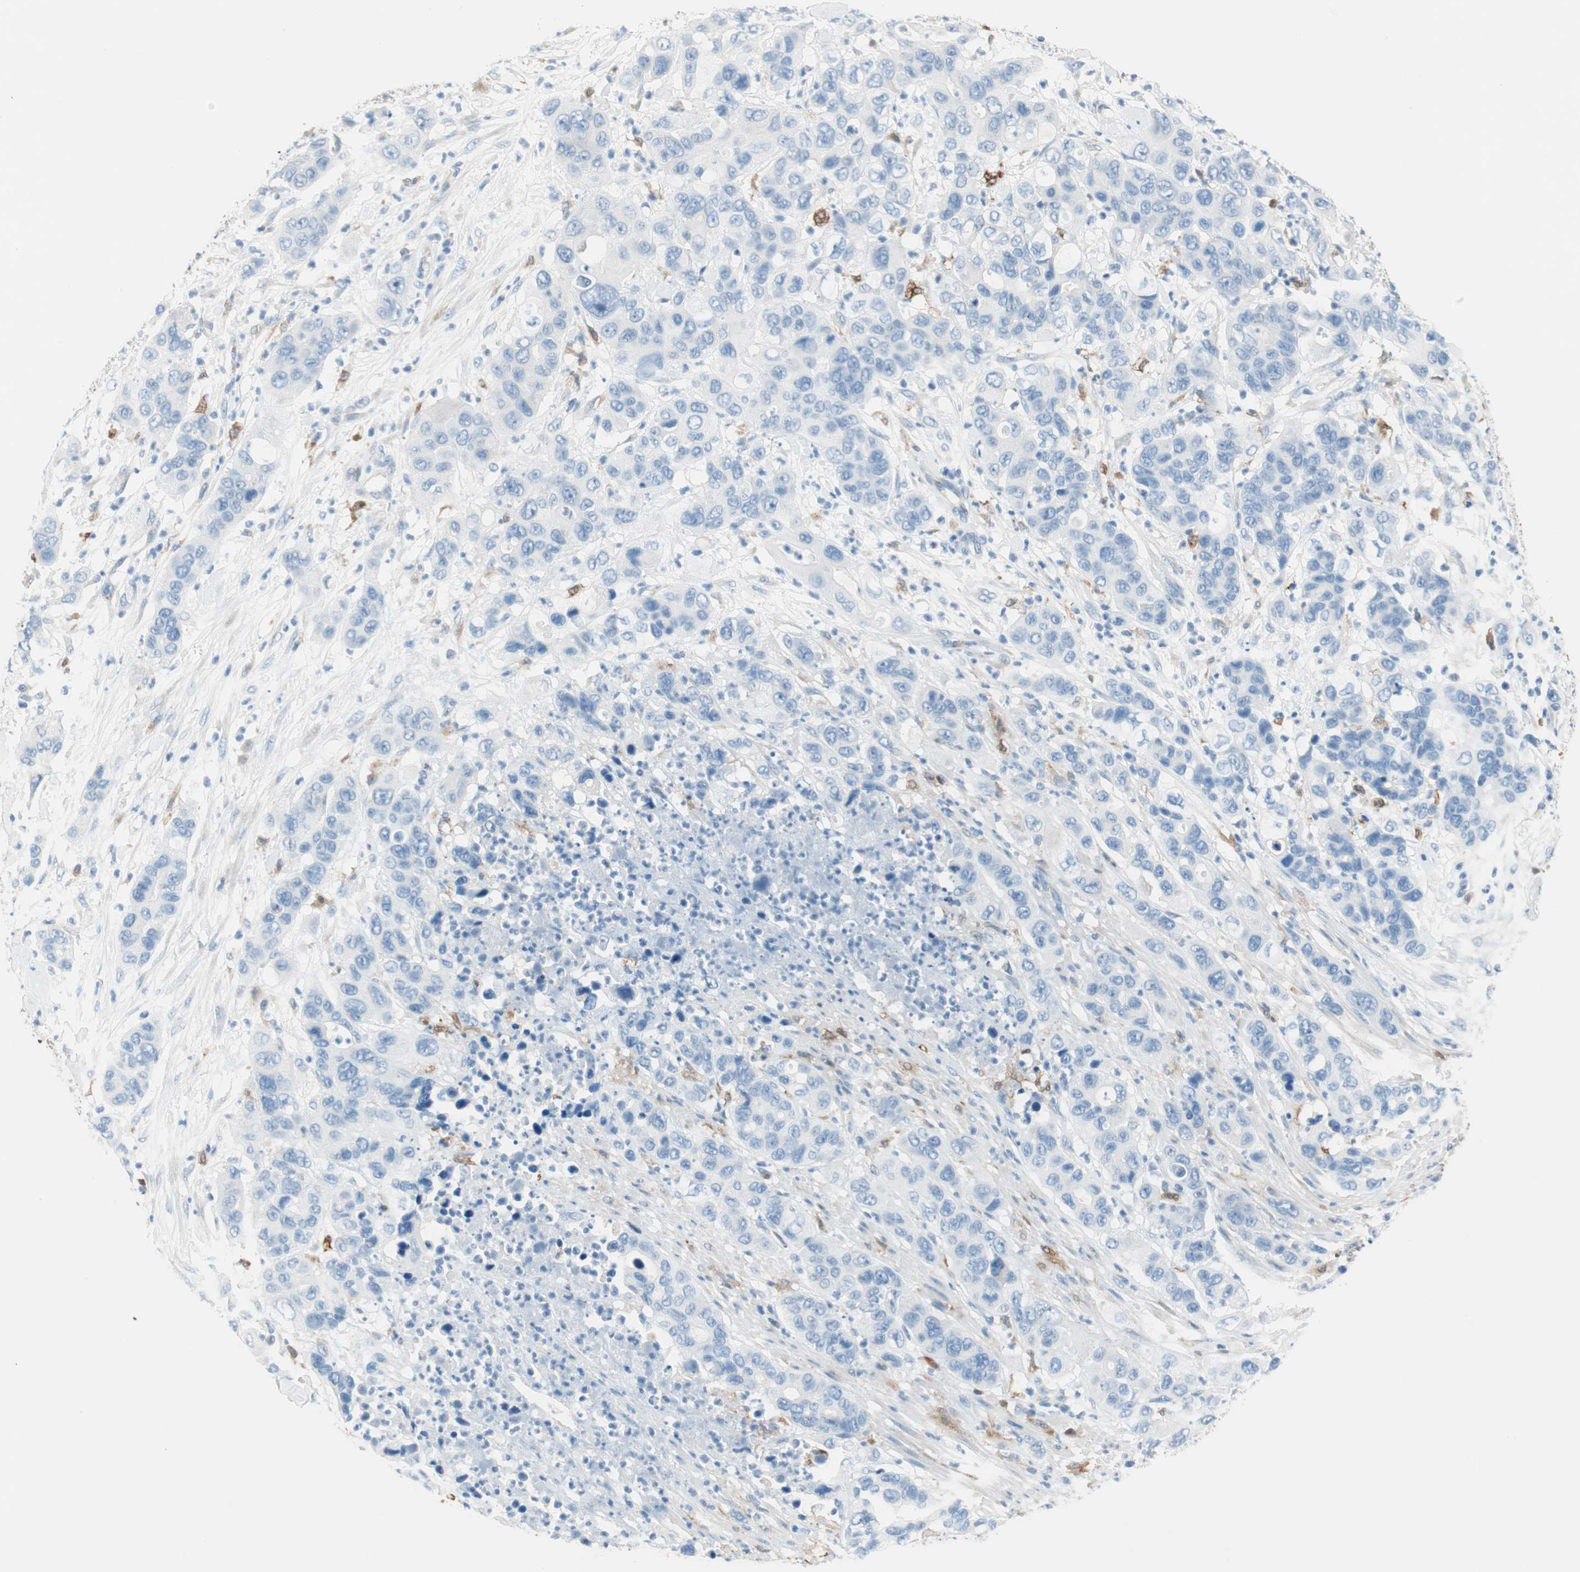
{"staining": {"intensity": "negative", "quantity": "none", "location": "none"}, "tissue": "pancreatic cancer", "cell_type": "Tumor cells", "image_type": "cancer", "snomed": [{"axis": "morphology", "description": "Adenocarcinoma, NOS"}, {"axis": "topography", "description": "Pancreas"}], "caption": "Protein analysis of pancreatic cancer (adenocarcinoma) displays no significant expression in tumor cells.", "gene": "GLUL", "patient": {"sex": "female", "age": 71}}